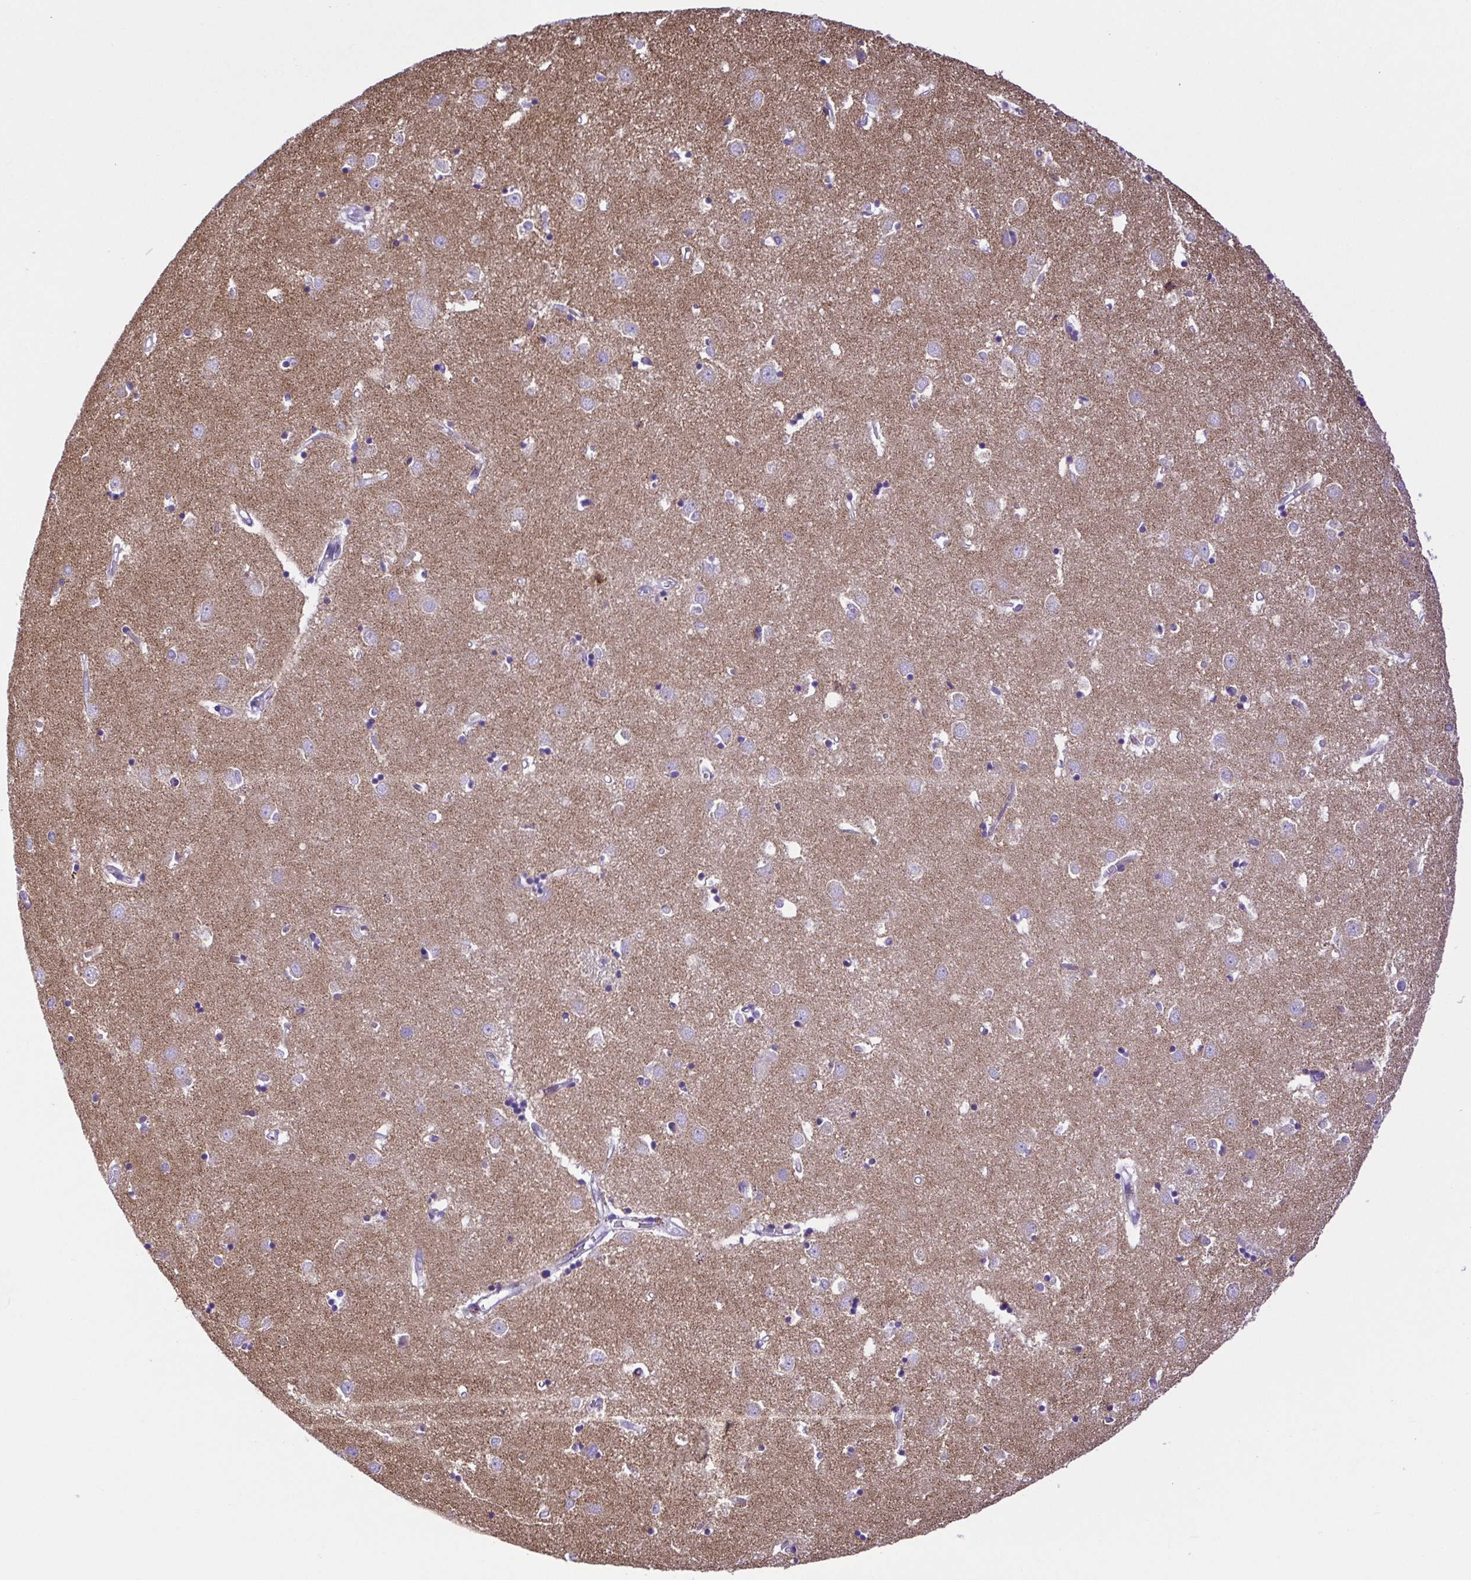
{"staining": {"intensity": "negative", "quantity": "none", "location": "none"}, "tissue": "caudate", "cell_type": "Glial cells", "image_type": "normal", "snomed": [{"axis": "morphology", "description": "Normal tissue, NOS"}, {"axis": "topography", "description": "Lateral ventricle wall"}], "caption": "Benign caudate was stained to show a protein in brown. There is no significant staining in glial cells. (IHC, brightfield microscopy, high magnification).", "gene": "SYT1", "patient": {"sex": "male", "age": 54}}